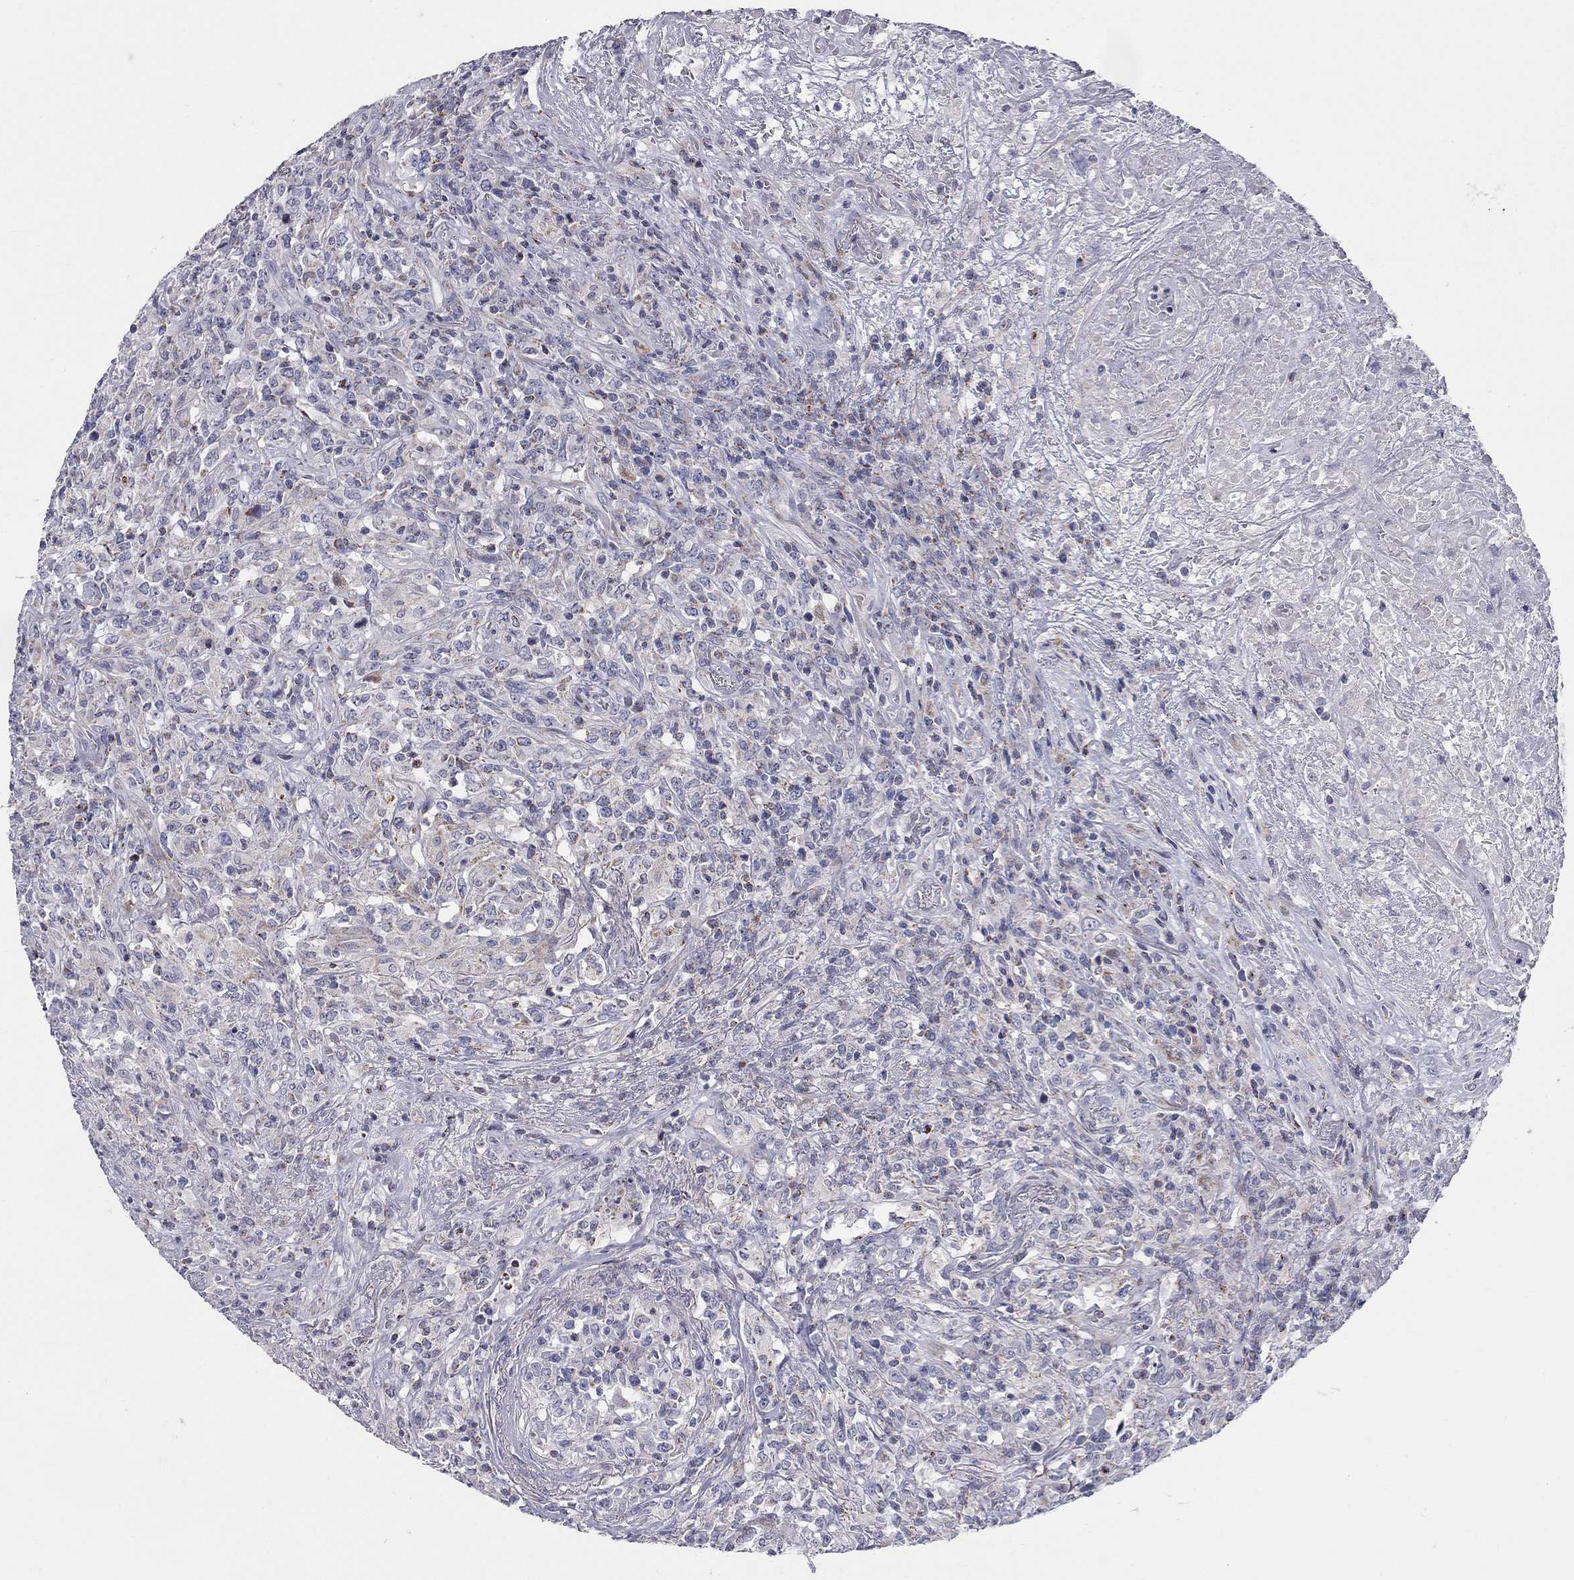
{"staining": {"intensity": "negative", "quantity": "none", "location": "none"}, "tissue": "lymphoma", "cell_type": "Tumor cells", "image_type": "cancer", "snomed": [{"axis": "morphology", "description": "Malignant lymphoma, non-Hodgkin's type, High grade"}, {"axis": "topography", "description": "Lung"}], "caption": "Human lymphoma stained for a protein using immunohistochemistry (IHC) displays no expression in tumor cells.", "gene": "HMX2", "patient": {"sex": "male", "age": 79}}